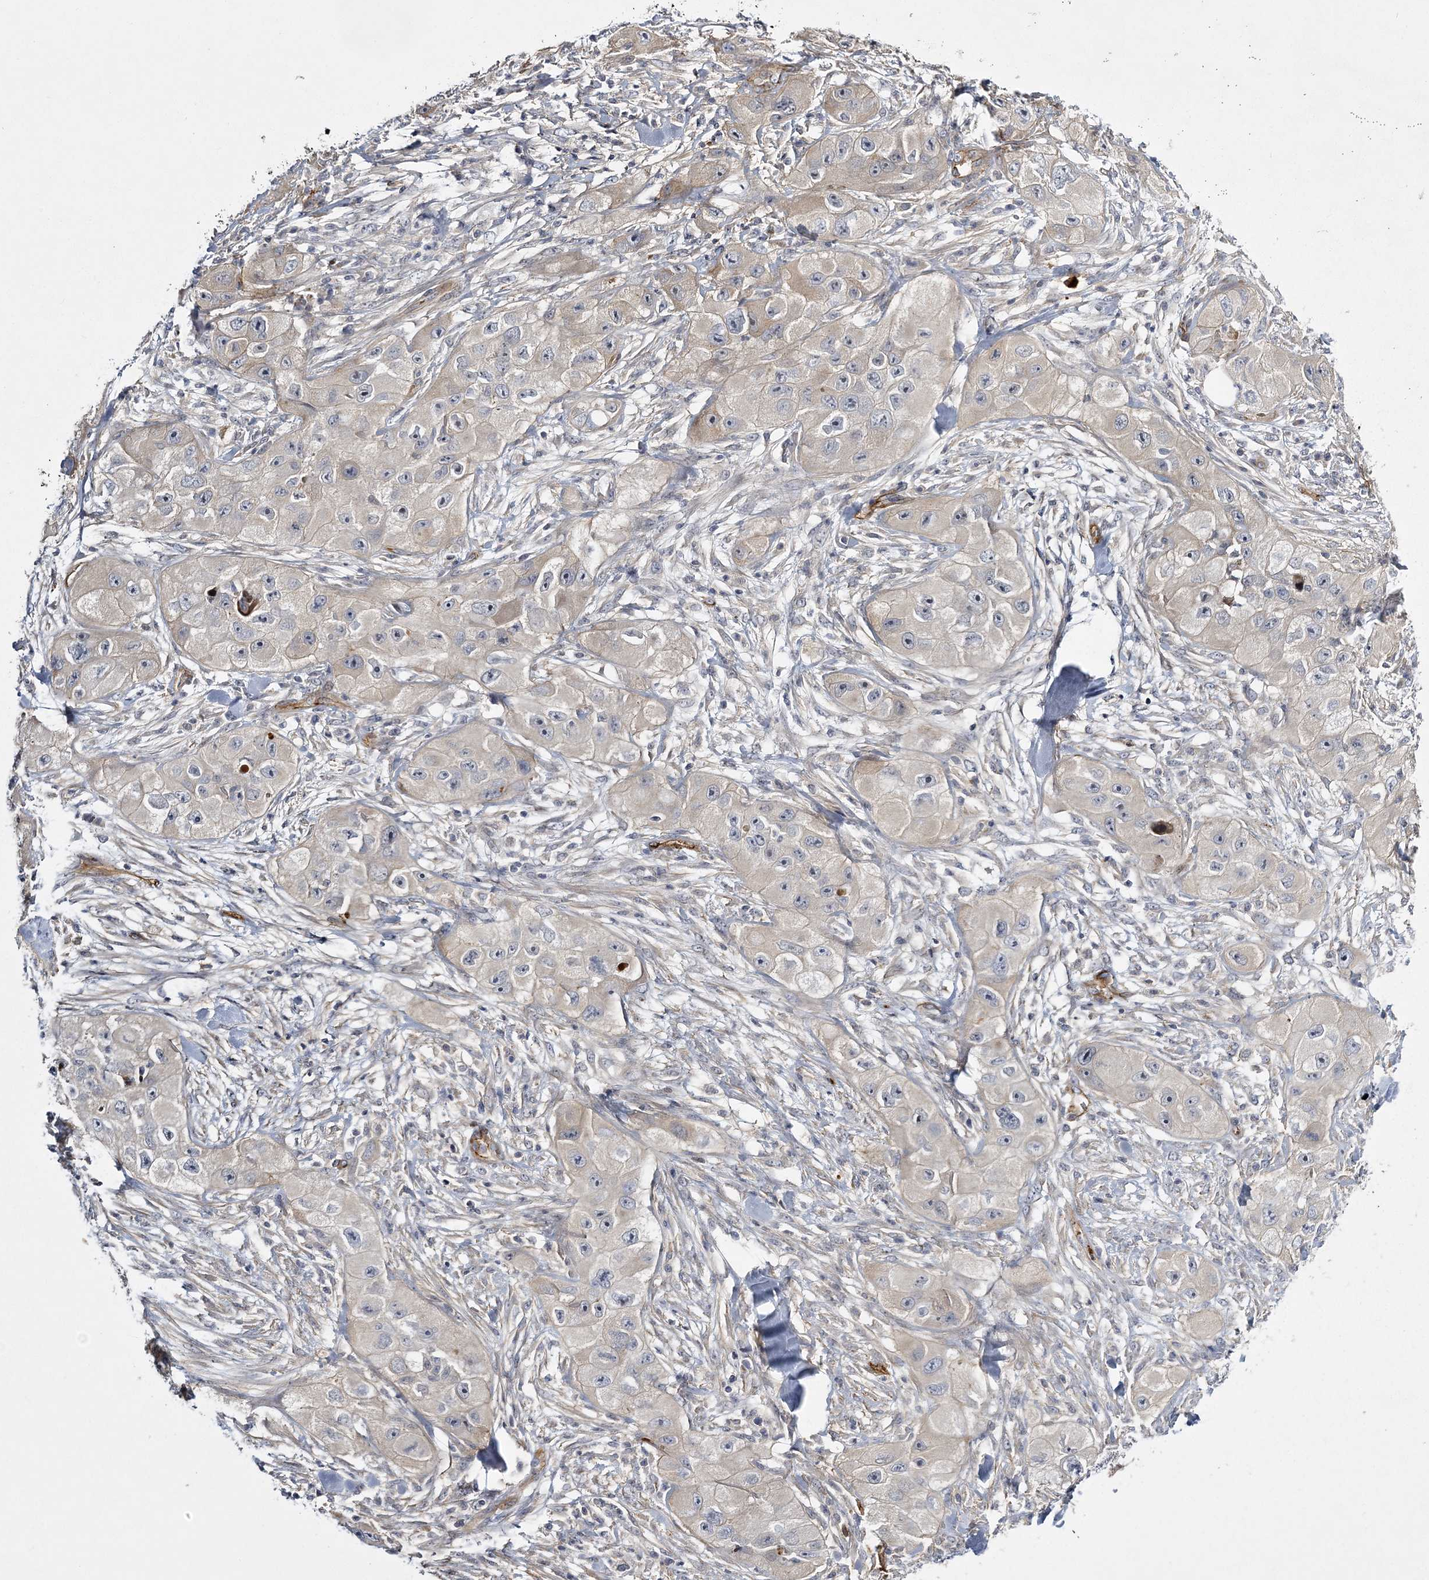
{"staining": {"intensity": "weak", "quantity": "<25%", "location": "cytoplasmic/membranous"}, "tissue": "skin cancer", "cell_type": "Tumor cells", "image_type": "cancer", "snomed": [{"axis": "morphology", "description": "Squamous cell carcinoma, NOS"}, {"axis": "topography", "description": "Skin"}, {"axis": "topography", "description": "Subcutis"}], "caption": "DAB (3,3'-diaminobenzidine) immunohistochemical staining of human squamous cell carcinoma (skin) reveals no significant staining in tumor cells.", "gene": "CALN1", "patient": {"sex": "male", "age": 73}}